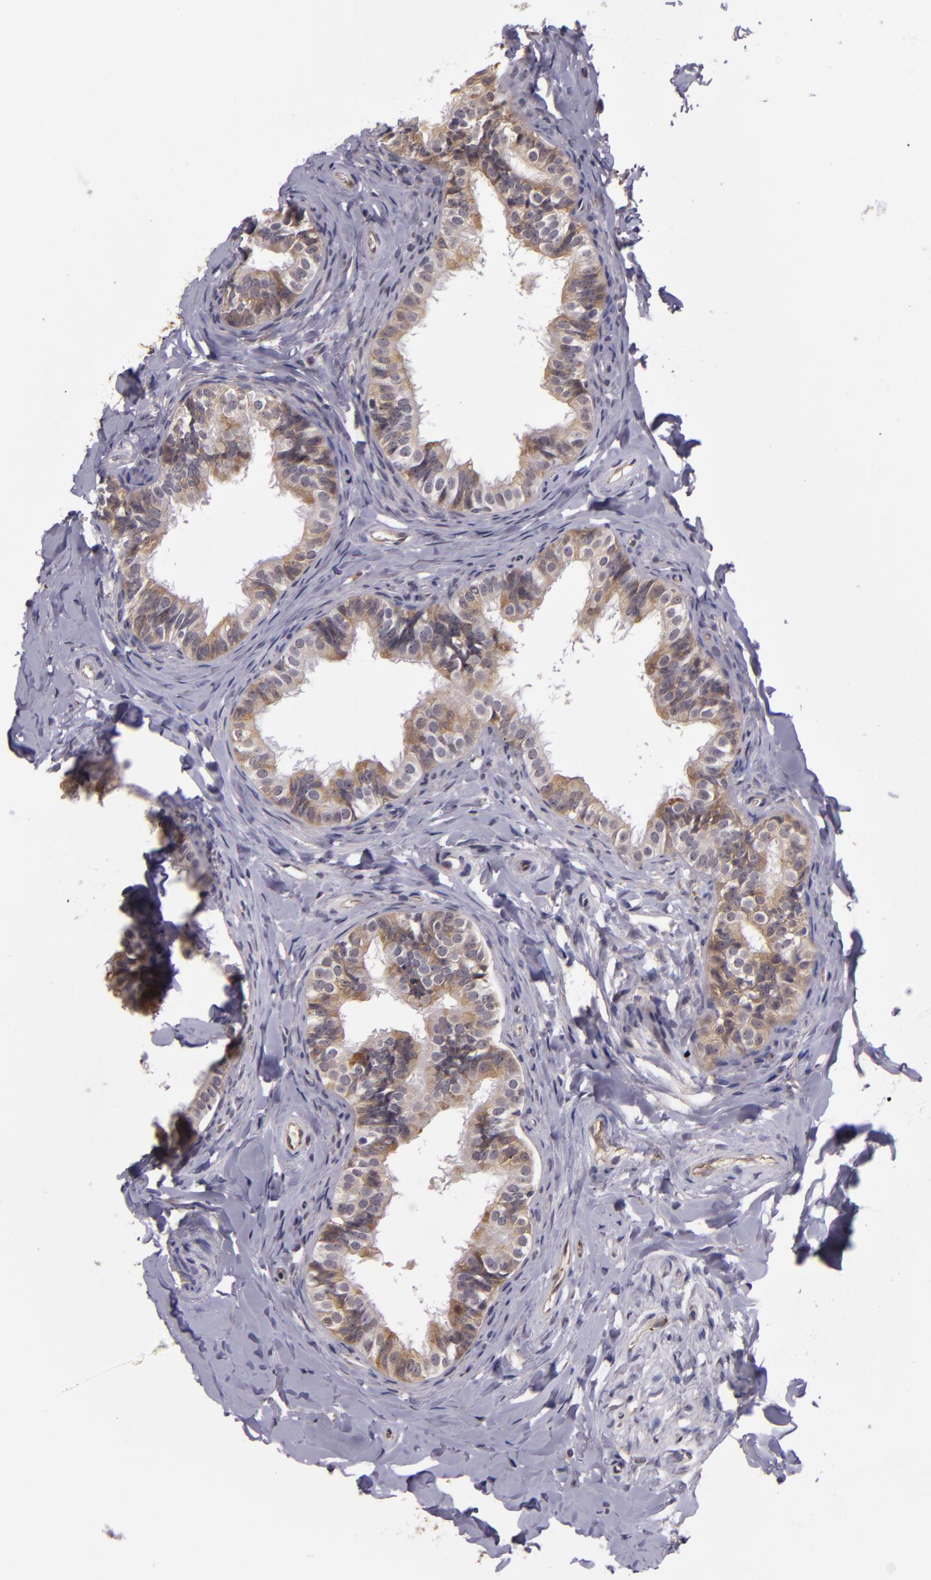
{"staining": {"intensity": "moderate", "quantity": "25%-75%", "location": "cytoplasmic/membranous"}, "tissue": "epididymis", "cell_type": "Glandular cells", "image_type": "normal", "snomed": [{"axis": "morphology", "description": "Normal tissue, NOS"}, {"axis": "topography", "description": "Epididymis"}], "caption": "High-magnification brightfield microscopy of benign epididymis stained with DAB (3,3'-diaminobenzidine) (brown) and counterstained with hematoxylin (blue). glandular cells exhibit moderate cytoplasmic/membranous positivity is present in approximately25%-75% of cells.", "gene": "SYTL4", "patient": {"sex": "male", "age": 26}}